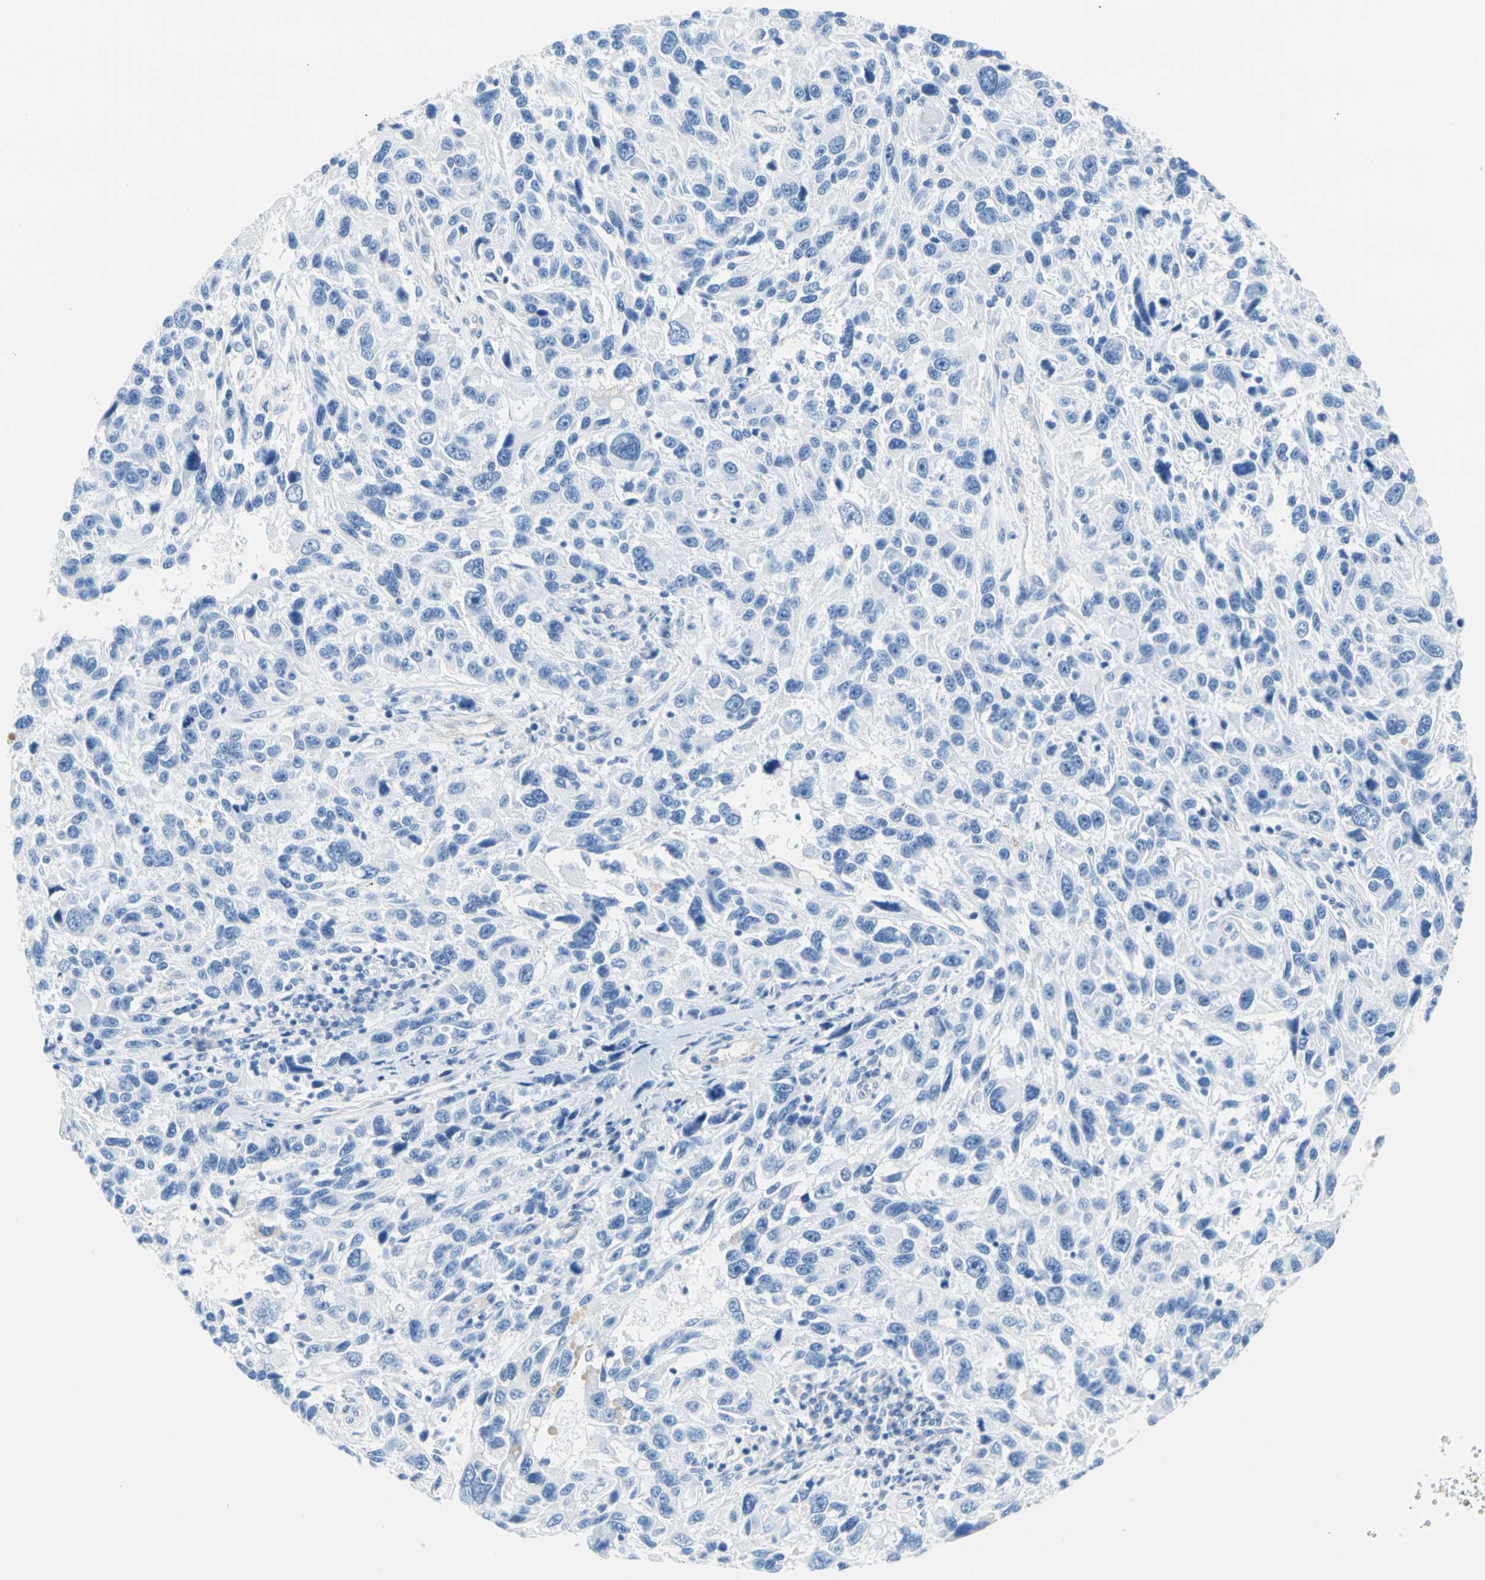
{"staining": {"intensity": "negative", "quantity": "none", "location": "none"}, "tissue": "melanoma", "cell_type": "Tumor cells", "image_type": "cancer", "snomed": [{"axis": "morphology", "description": "Malignant melanoma, NOS"}, {"axis": "topography", "description": "Skin"}], "caption": "High power microscopy image of an IHC image of melanoma, revealing no significant expression in tumor cells.", "gene": "CEL", "patient": {"sex": "male", "age": 53}}